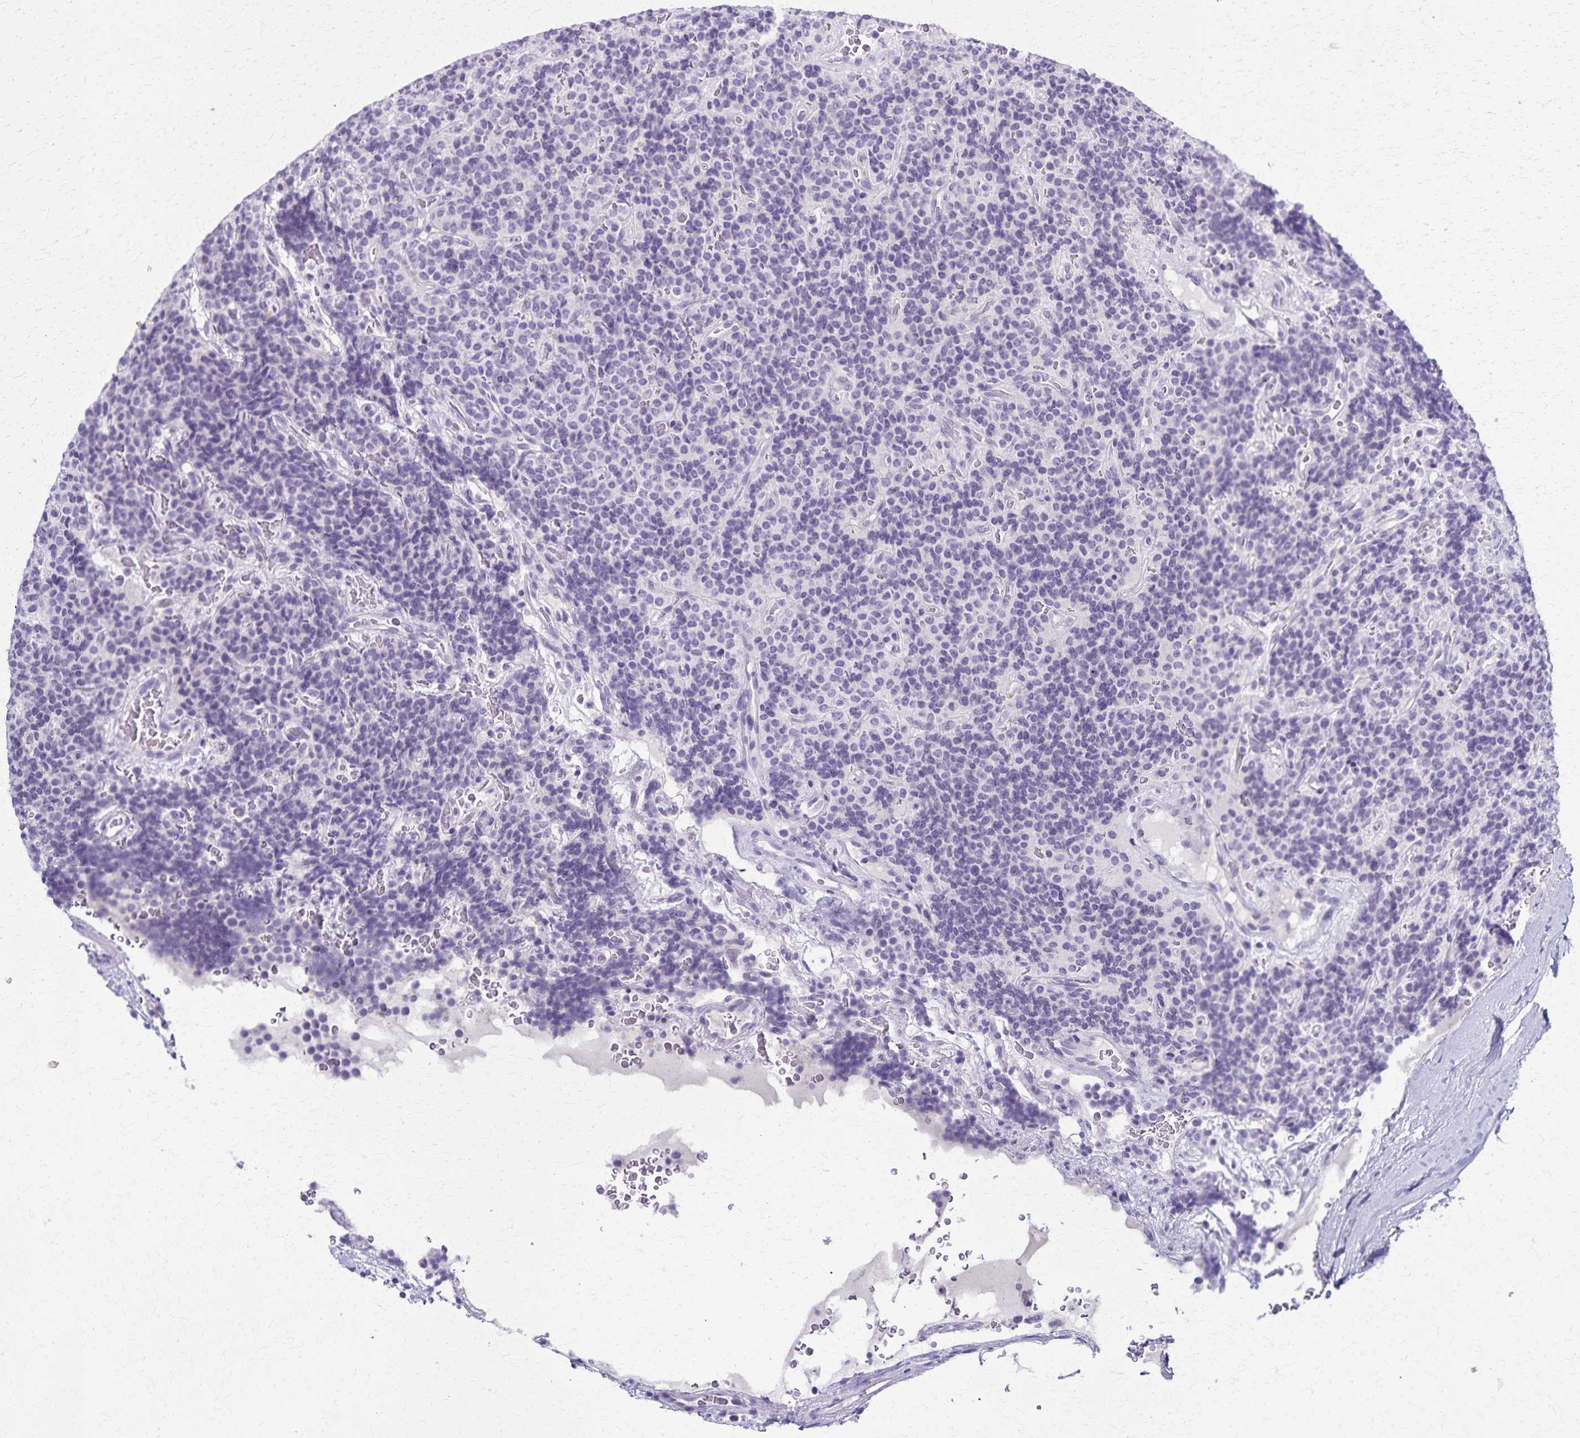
{"staining": {"intensity": "negative", "quantity": "none", "location": "none"}, "tissue": "carcinoid", "cell_type": "Tumor cells", "image_type": "cancer", "snomed": [{"axis": "morphology", "description": "Carcinoid, malignant, NOS"}, {"axis": "topography", "description": "Pancreas"}], "caption": "Carcinoid was stained to show a protein in brown. There is no significant expression in tumor cells. (Stains: DAB IHC with hematoxylin counter stain, Microscopy: brightfield microscopy at high magnification).", "gene": "TMEM60", "patient": {"sex": "male", "age": 36}}